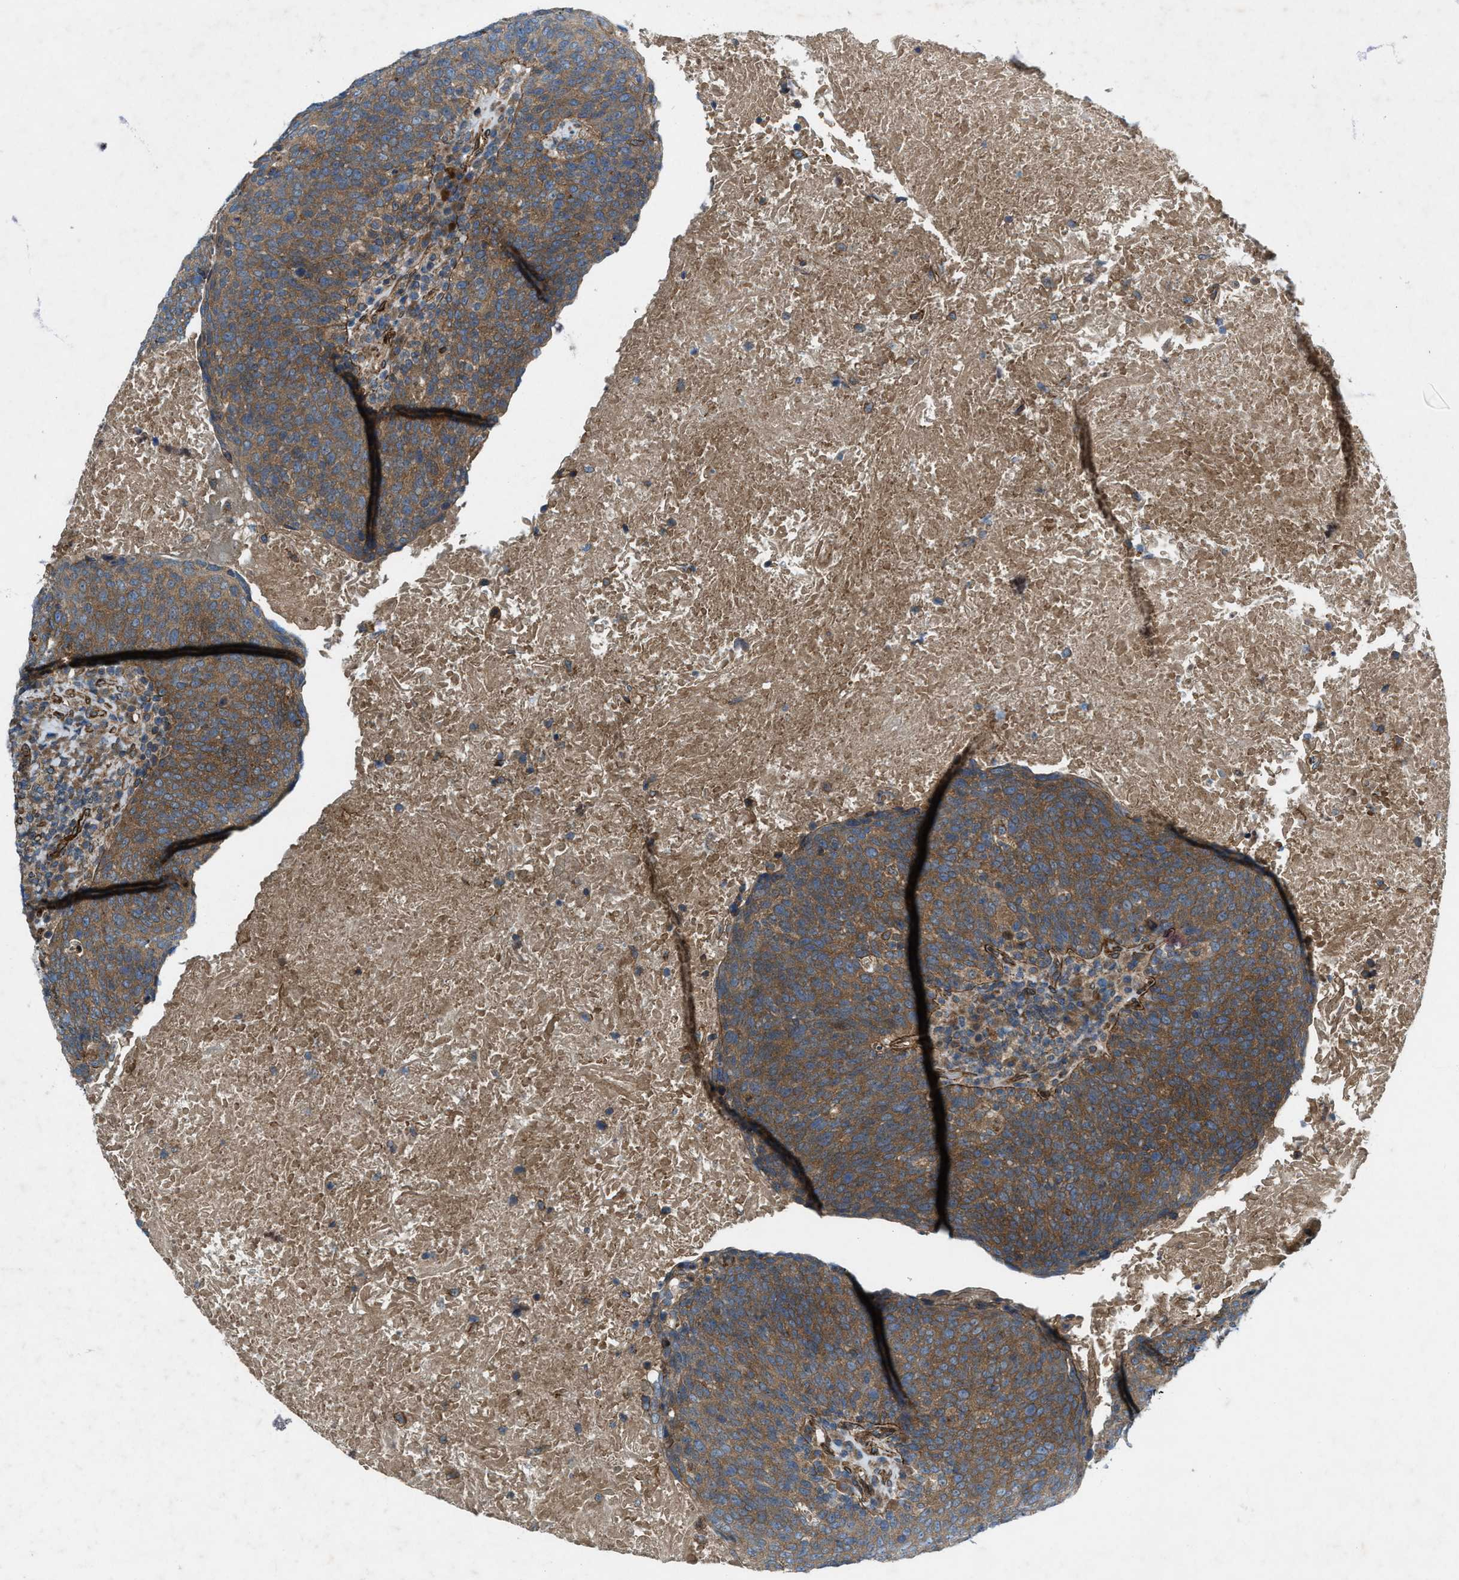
{"staining": {"intensity": "moderate", "quantity": ">75%", "location": "cytoplasmic/membranous"}, "tissue": "head and neck cancer", "cell_type": "Tumor cells", "image_type": "cancer", "snomed": [{"axis": "morphology", "description": "Squamous cell carcinoma, NOS"}, {"axis": "morphology", "description": "Squamous cell carcinoma, metastatic, NOS"}, {"axis": "topography", "description": "Lymph node"}, {"axis": "topography", "description": "Head-Neck"}], "caption": "DAB immunohistochemical staining of head and neck cancer (squamous cell carcinoma) reveals moderate cytoplasmic/membranous protein staining in about >75% of tumor cells.", "gene": "URGCP", "patient": {"sex": "male", "age": 62}}